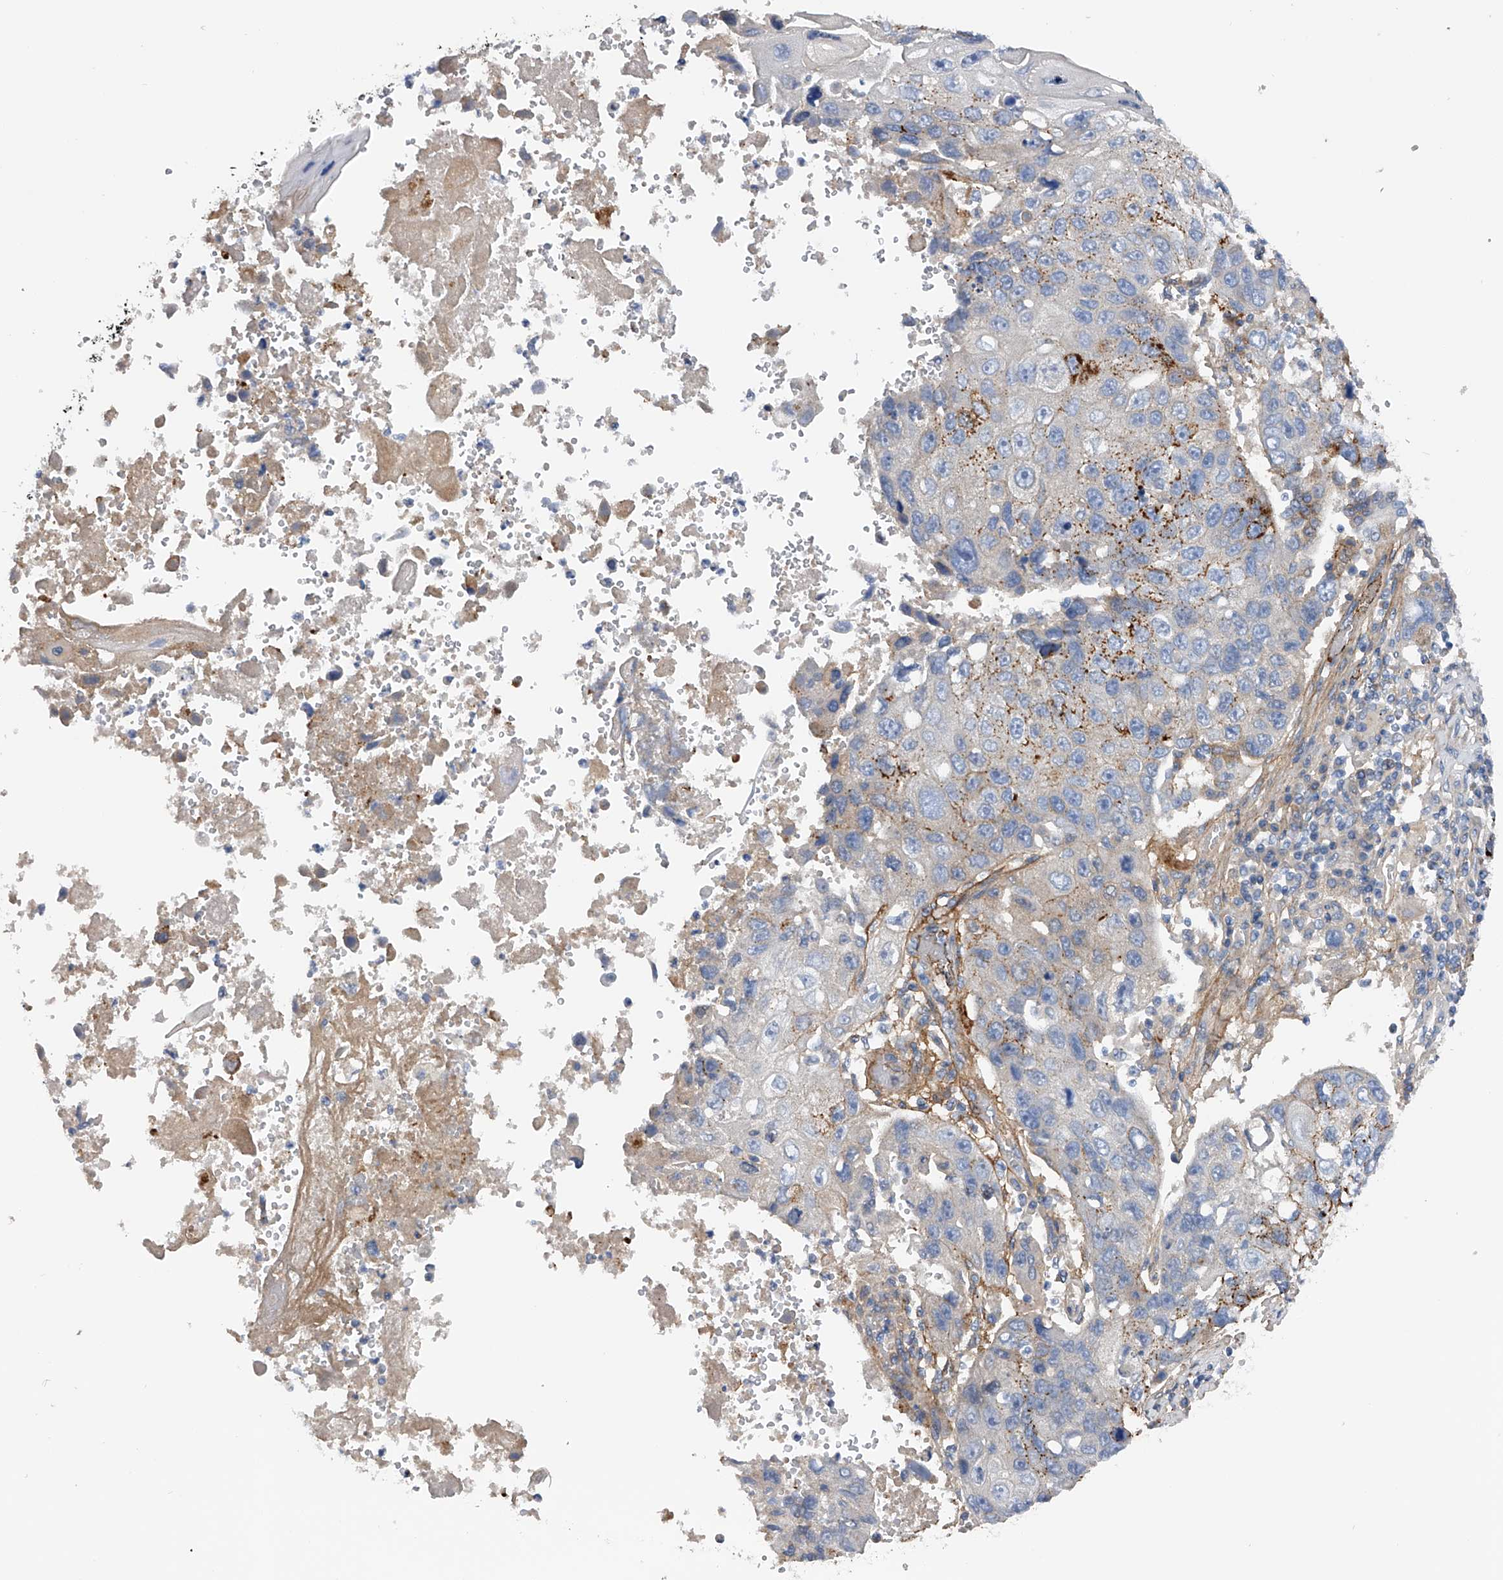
{"staining": {"intensity": "moderate", "quantity": "<25%", "location": "cytoplasmic/membranous"}, "tissue": "lung cancer", "cell_type": "Tumor cells", "image_type": "cancer", "snomed": [{"axis": "morphology", "description": "Squamous cell carcinoma, NOS"}, {"axis": "topography", "description": "Lung"}], "caption": "Immunohistochemical staining of human squamous cell carcinoma (lung) shows low levels of moderate cytoplasmic/membranous protein expression in about <25% of tumor cells. The staining was performed using DAB (3,3'-diaminobenzidine) to visualize the protein expression in brown, while the nuclei were stained in blue with hematoxylin (Magnification: 20x).", "gene": "RWDD2A", "patient": {"sex": "male", "age": 61}}